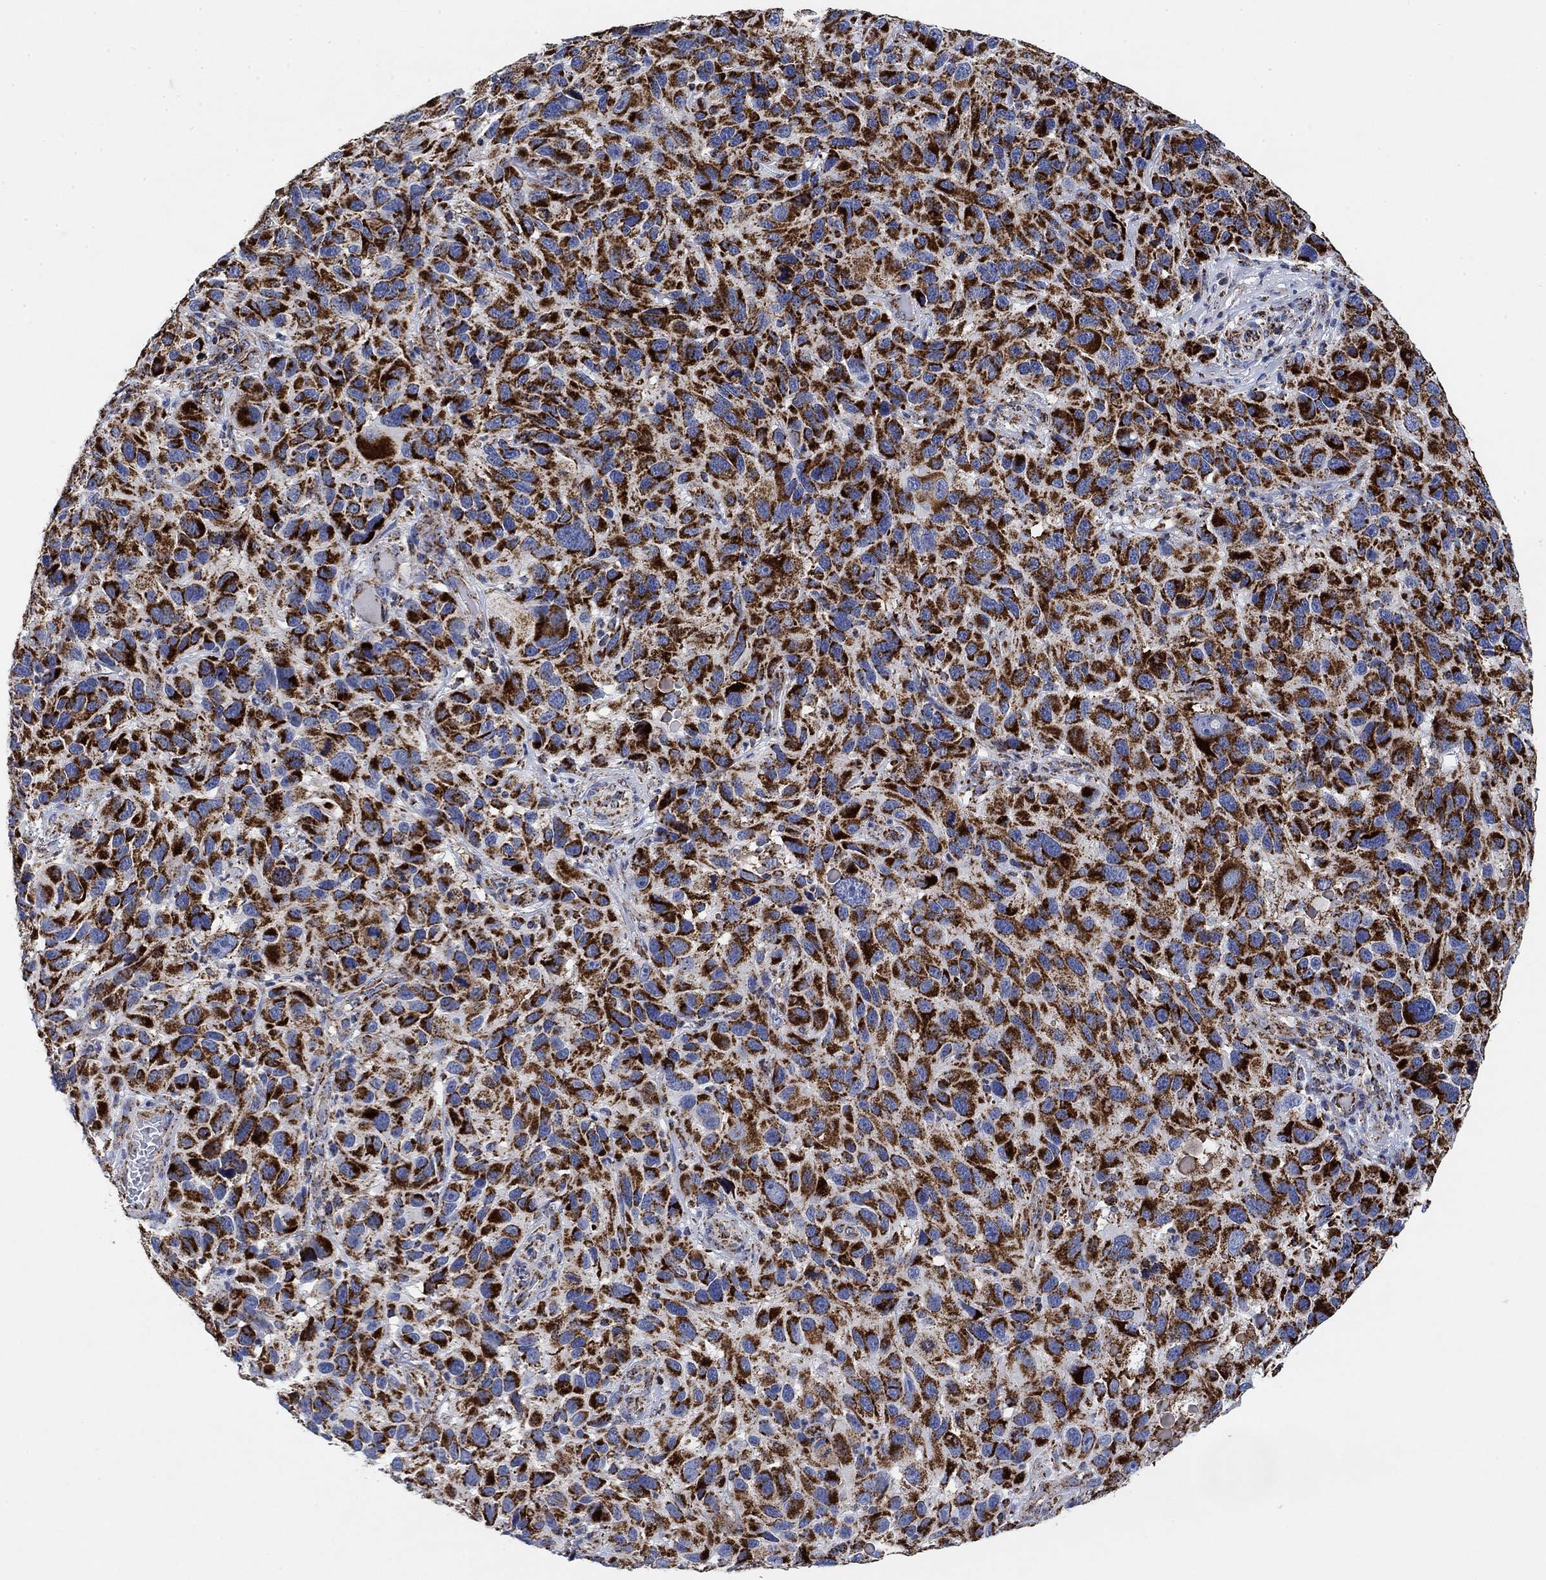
{"staining": {"intensity": "strong", "quantity": ">75%", "location": "cytoplasmic/membranous"}, "tissue": "melanoma", "cell_type": "Tumor cells", "image_type": "cancer", "snomed": [{"axis": "morphology", "description": "Malignant melanoma, NOS"}, {"axis": "topography", "description": "Skin"}], "caption": "High-power microscopy captured an immunohistochemistry (IHC) photomicrograph of melanoma, revealing strong cytoplasmic/membranous expression in about >75% of tumor cells. (DAB (3,3'-diaminobenzidine) IHC, brown staining for protein, blue staining for nuclei).", "gene": "NDUFS3", "patient": {"sex": "male", "age": 53}}